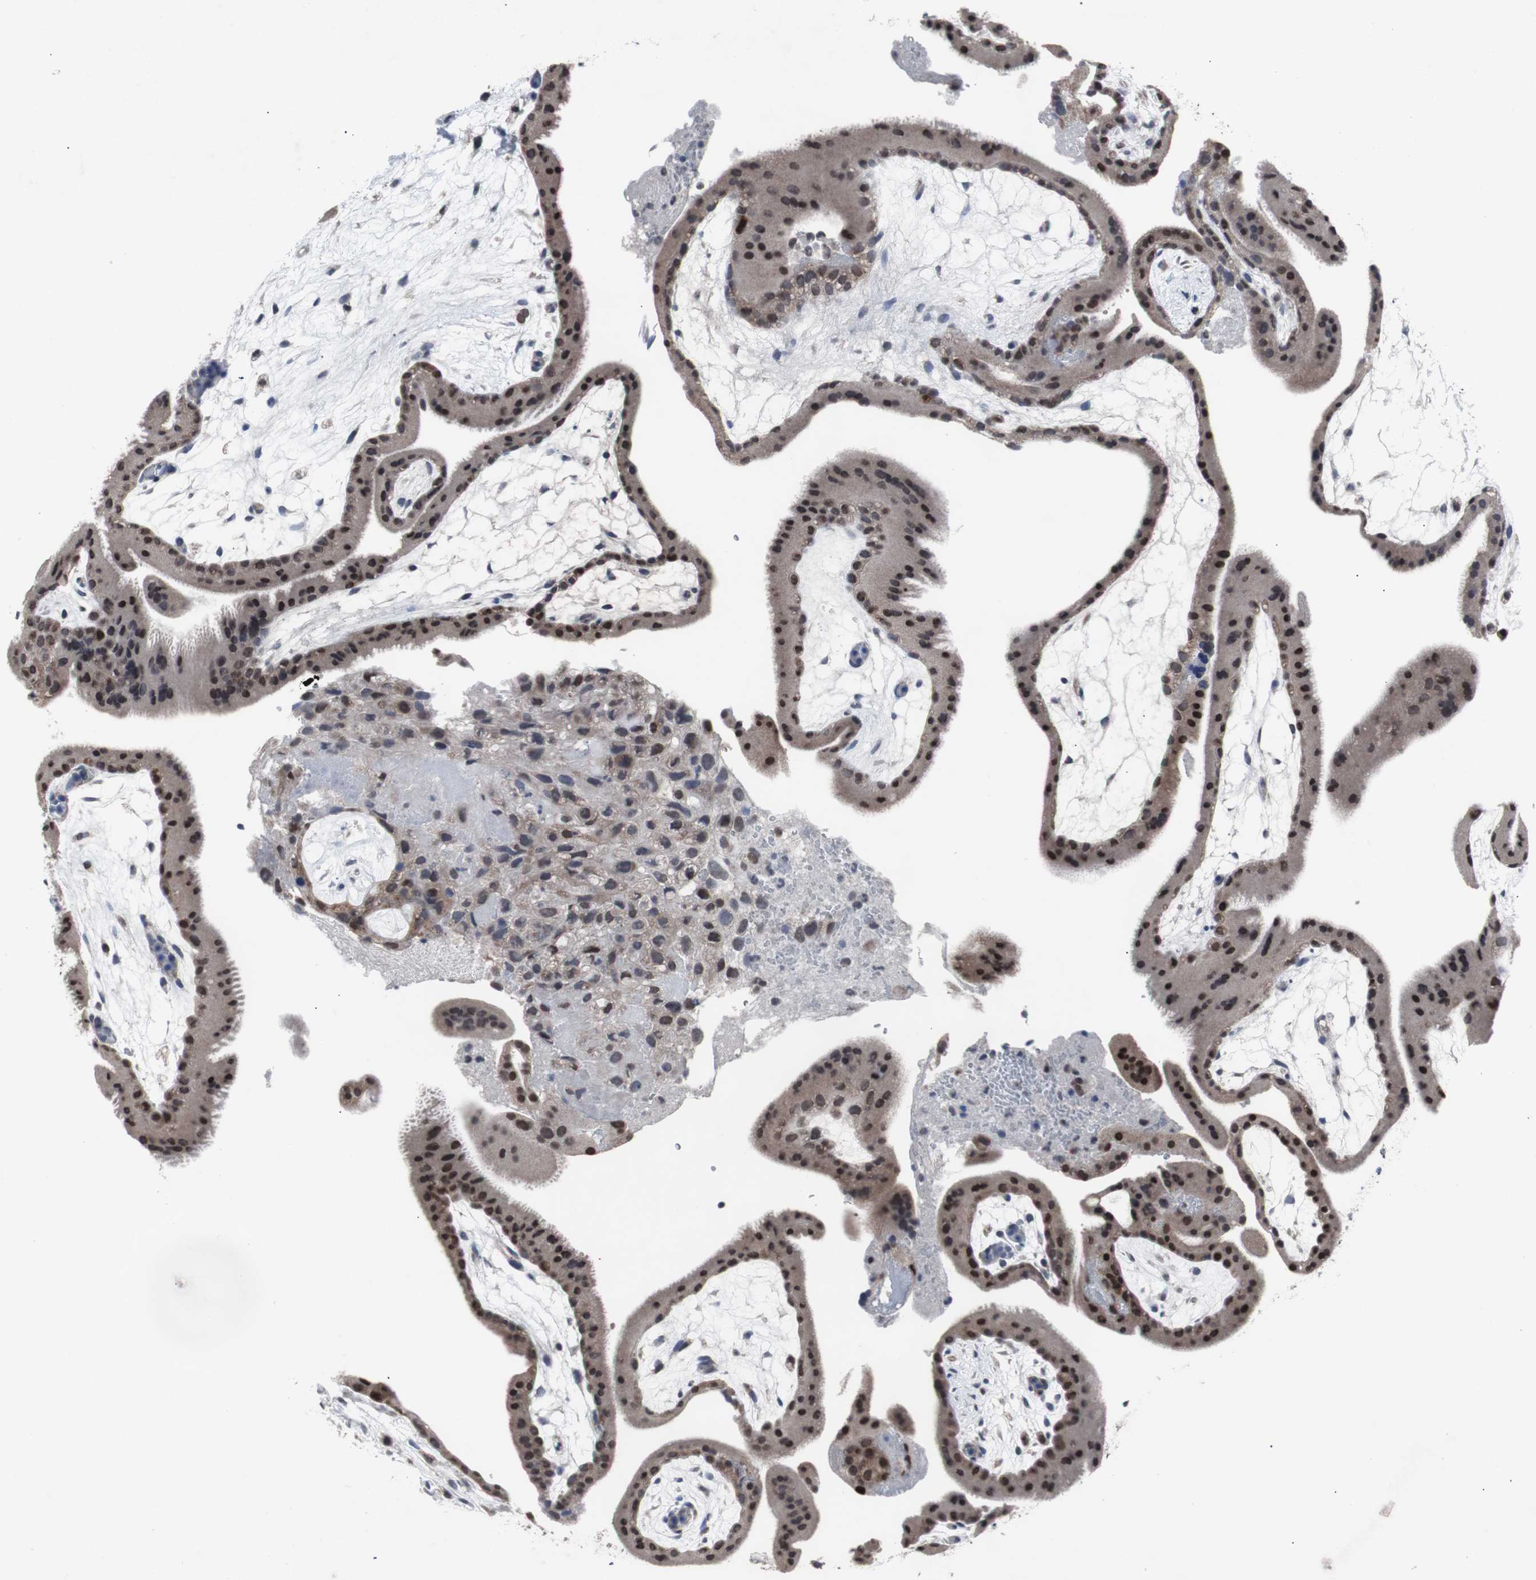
{"staining": {"intensity": "weak", "quantity": "25%-75%", "location": "cytoplasmic/membranous"}, "tissue": "placenta", "cell_type": "Decidual cells", "image_type": "normal", "snomed": [{"axis": "morphology", "description": "Normal tissue, NOS"}, {"axis": "topography", "description": "Placenta"}], "caption": "Placenta stained with DAB immunohistochemistry reveals low levels of weak cytoplasmic/membranous expression in about 25%-75% of decidual cells. (DAB (3,3'-diaminobenzidine) IHC with brightfield microscopy, high magnification).", "gene": "RBM47", "patient": {"sex": "female", "age": 19}}